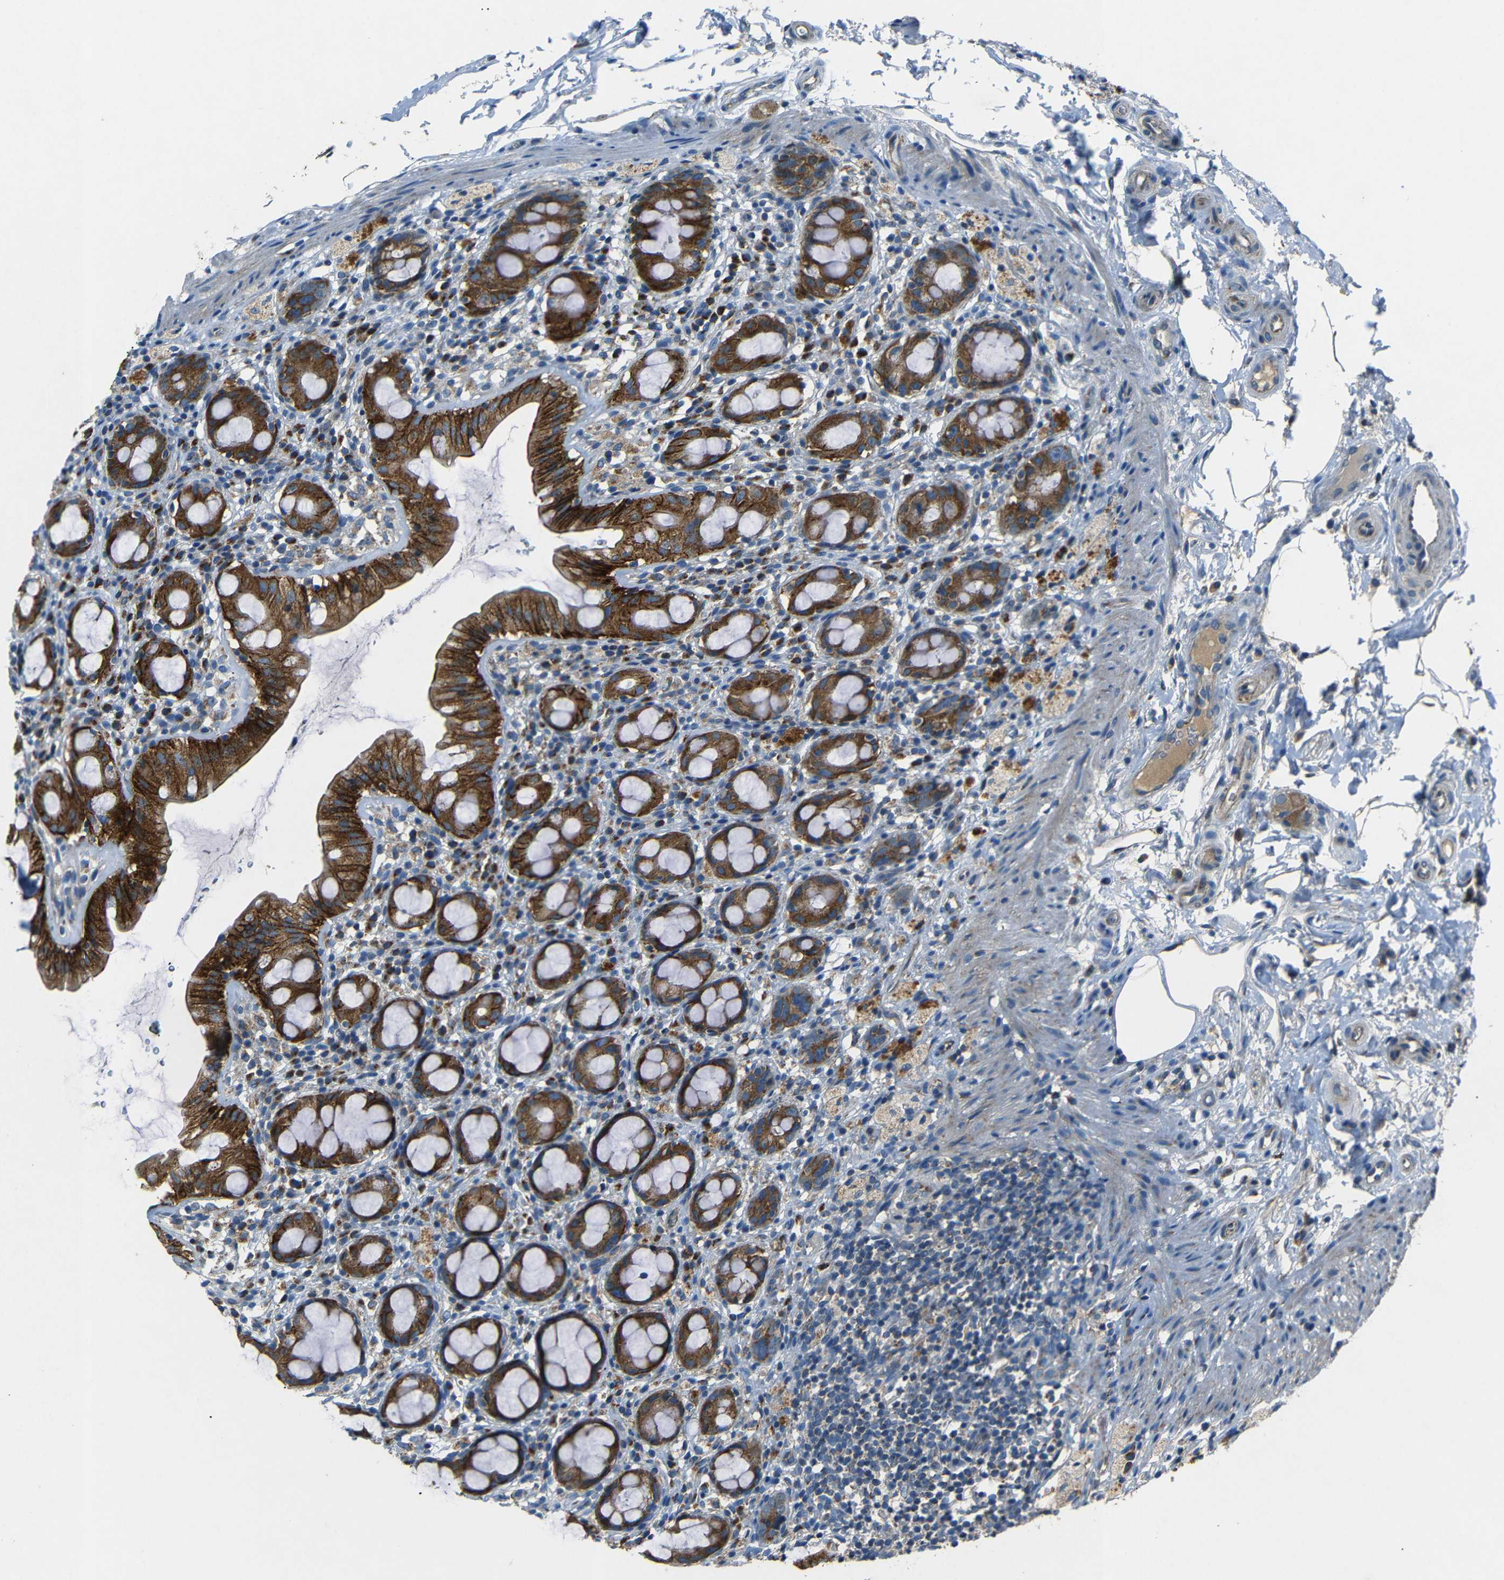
{"staining": {"intensity": "strong", "quantity": ">75%", "location": "cytoplasmic/membranous"}, "tissue": "rectum", "cell_type": "Glandular cells", "image_type": "normal", "snomed": [{"axis": "morphology", "description": "Normal tissue, NOS"}, {"axis": "topography", "description": "Rectum"}], "caption": "An immunohistochemistry micrograph of unremarkable tissue is shown. Protein staining in brown highlights strong cytoplasmic/membranous positivity in rectum within glandular cells. The staining was performed using DAB (3,3'-diaminobenzidine) to visualize the protein expression in brown, while the nuclei were stained in blue with hematoxylin (Magnification: 20x).", "gene": "NETO2", "patient": {"sex": "male", "age": 44}}